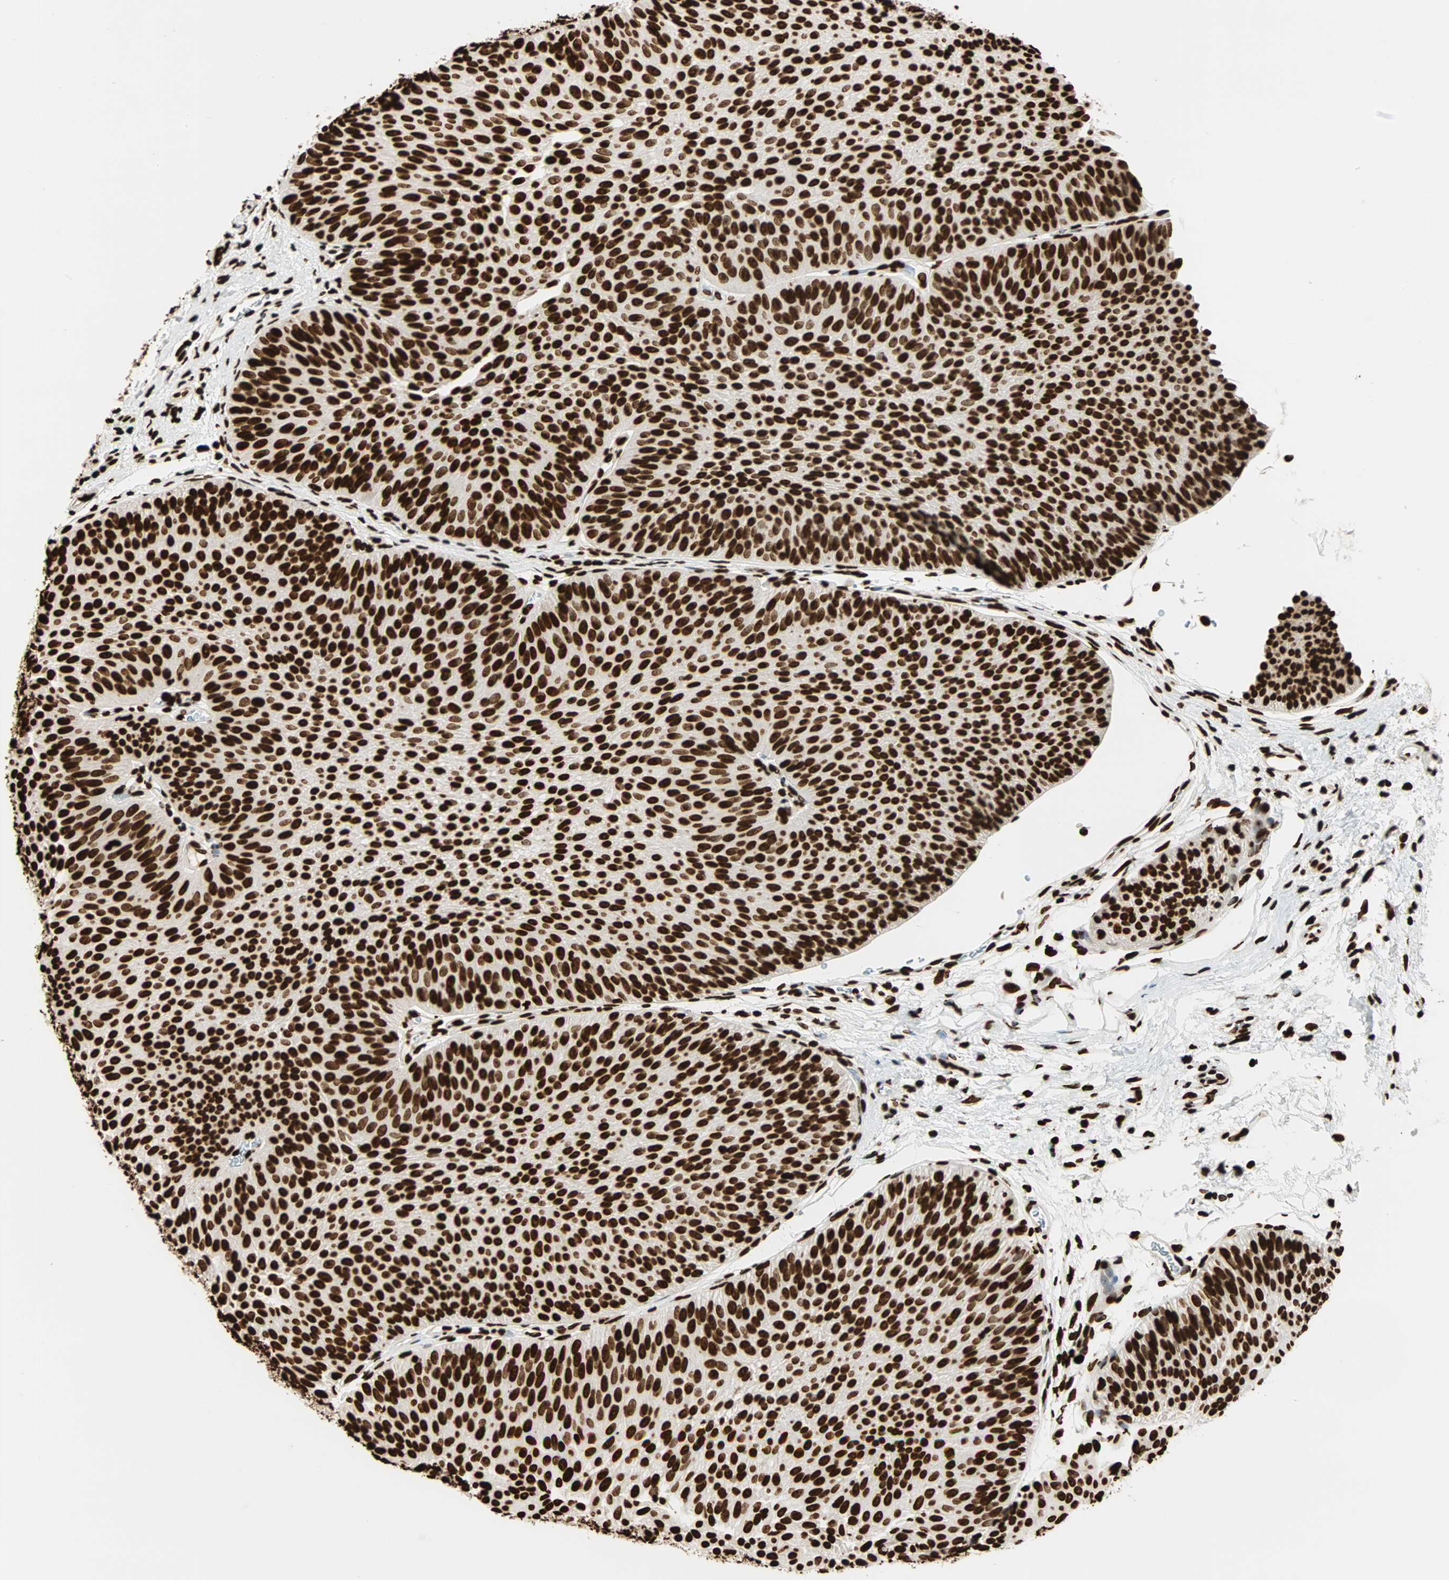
{"staining": {"intensity": "strong", "quantity": ">75%", "location": "nuclear"}, "tissue": "urothelial cancer", "cell_type": "Tumor cells", "image_type": "cancer", "snomed": [{"axis": "morphology", "description": "Urothelial carcinoma, Low grade"}, {"axis": "topography", "description": "Urinary bladder"}], "caption": "Urothelial cancer stained for a protein shows strong nuclear positivity in tumor cells.", "gene": "GLI2", "patient": {"sex": "female", "age": 60}}